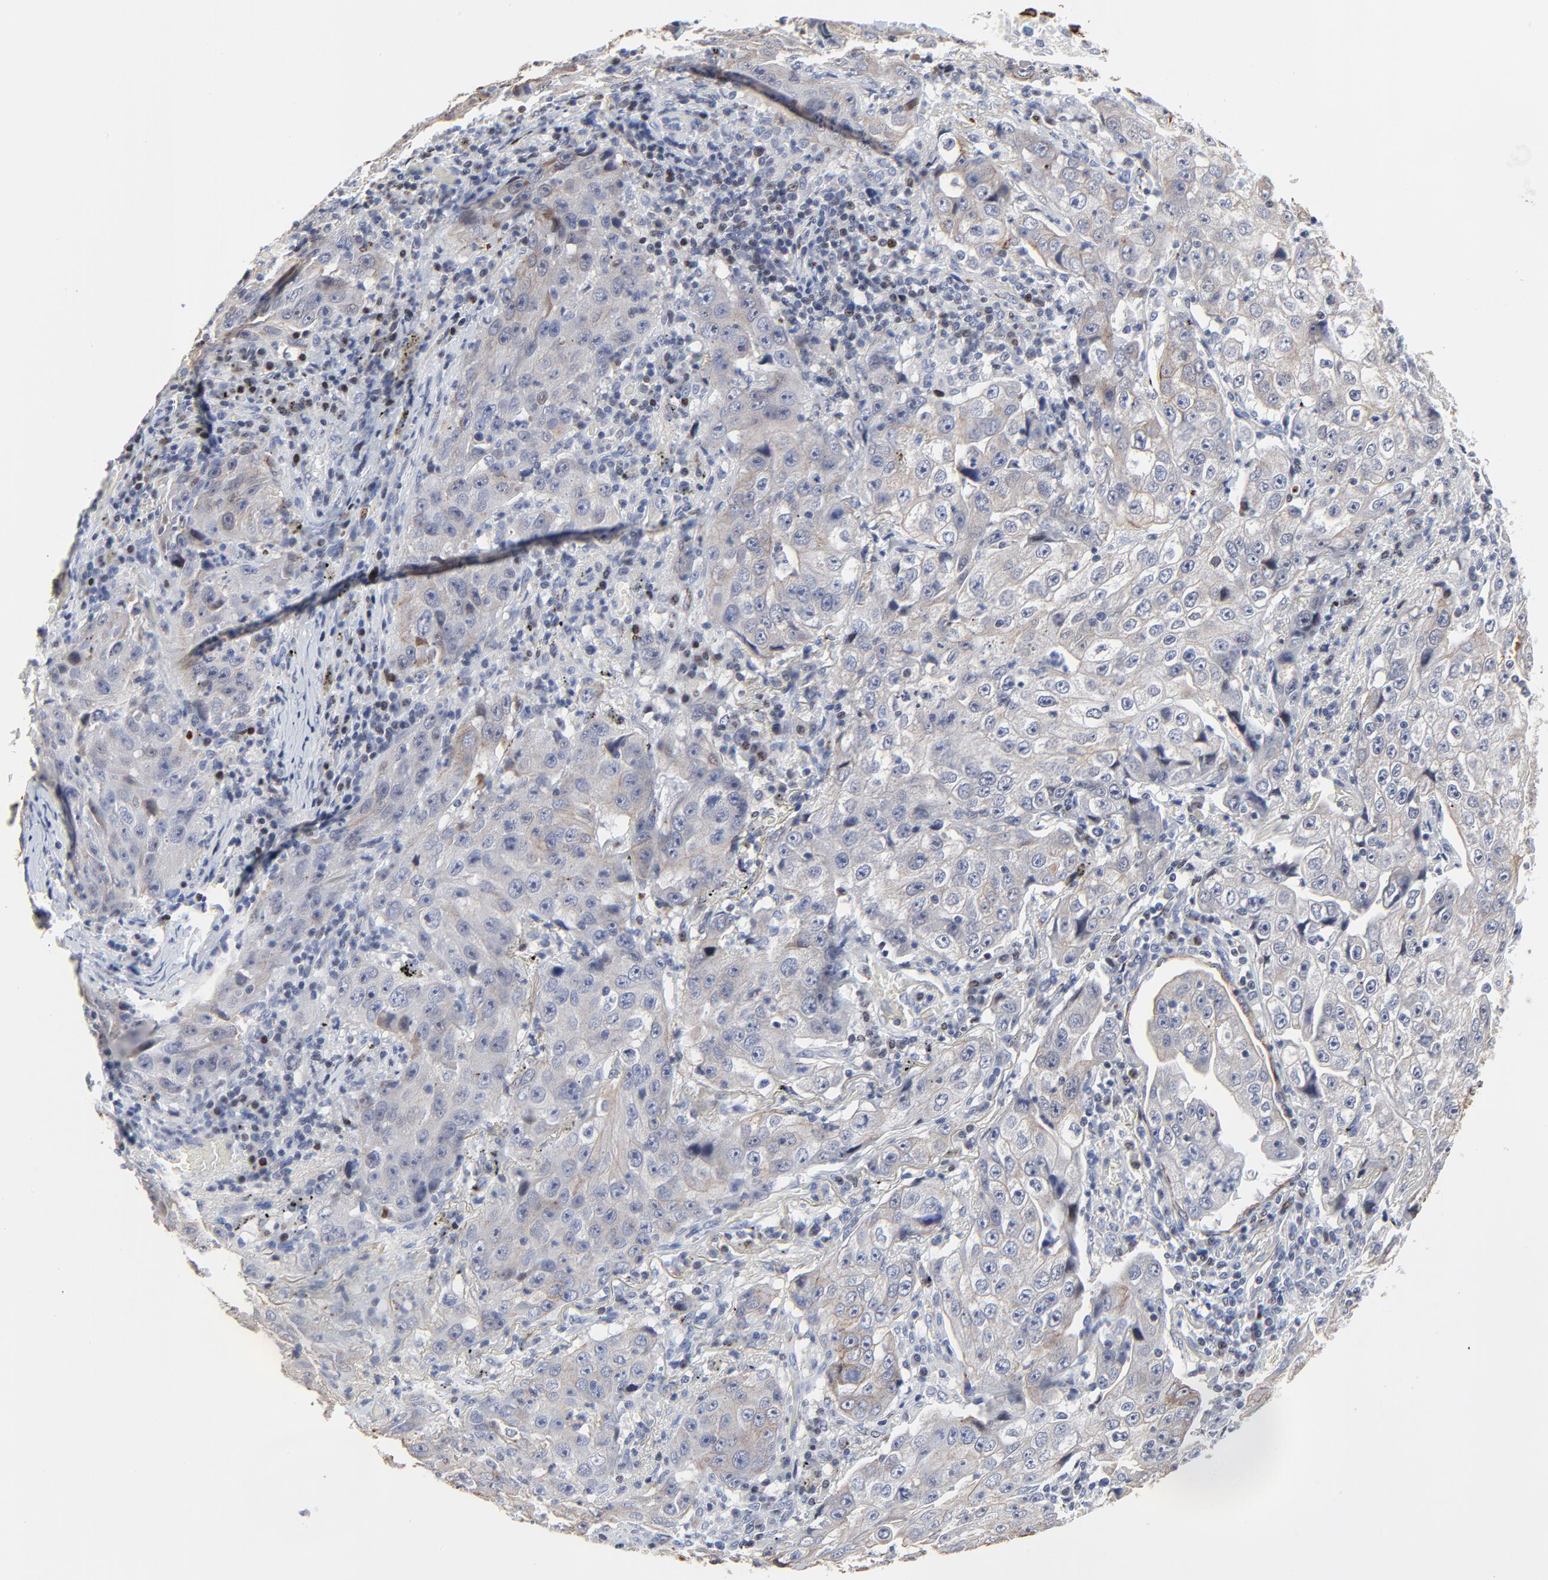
{"staining": {"intensity": "negative", "quantity": "none", "location": "none"}, "tissue": "lung cancer", "cell_type": "Tumor cells", "image_type": "cancer", "snomed": [{"axis": "morphology", "description": "Squamous cell carcinoma, NOS"}, {"axis": "topography", "description": "Lung"}], "caption": "Histopathology image shows no protein expression in tumor cells of lung cancer (squamous cell carcinoma) tissue.", "gene": "LNX1", "patient": {"sex": "male", "age": 64}}